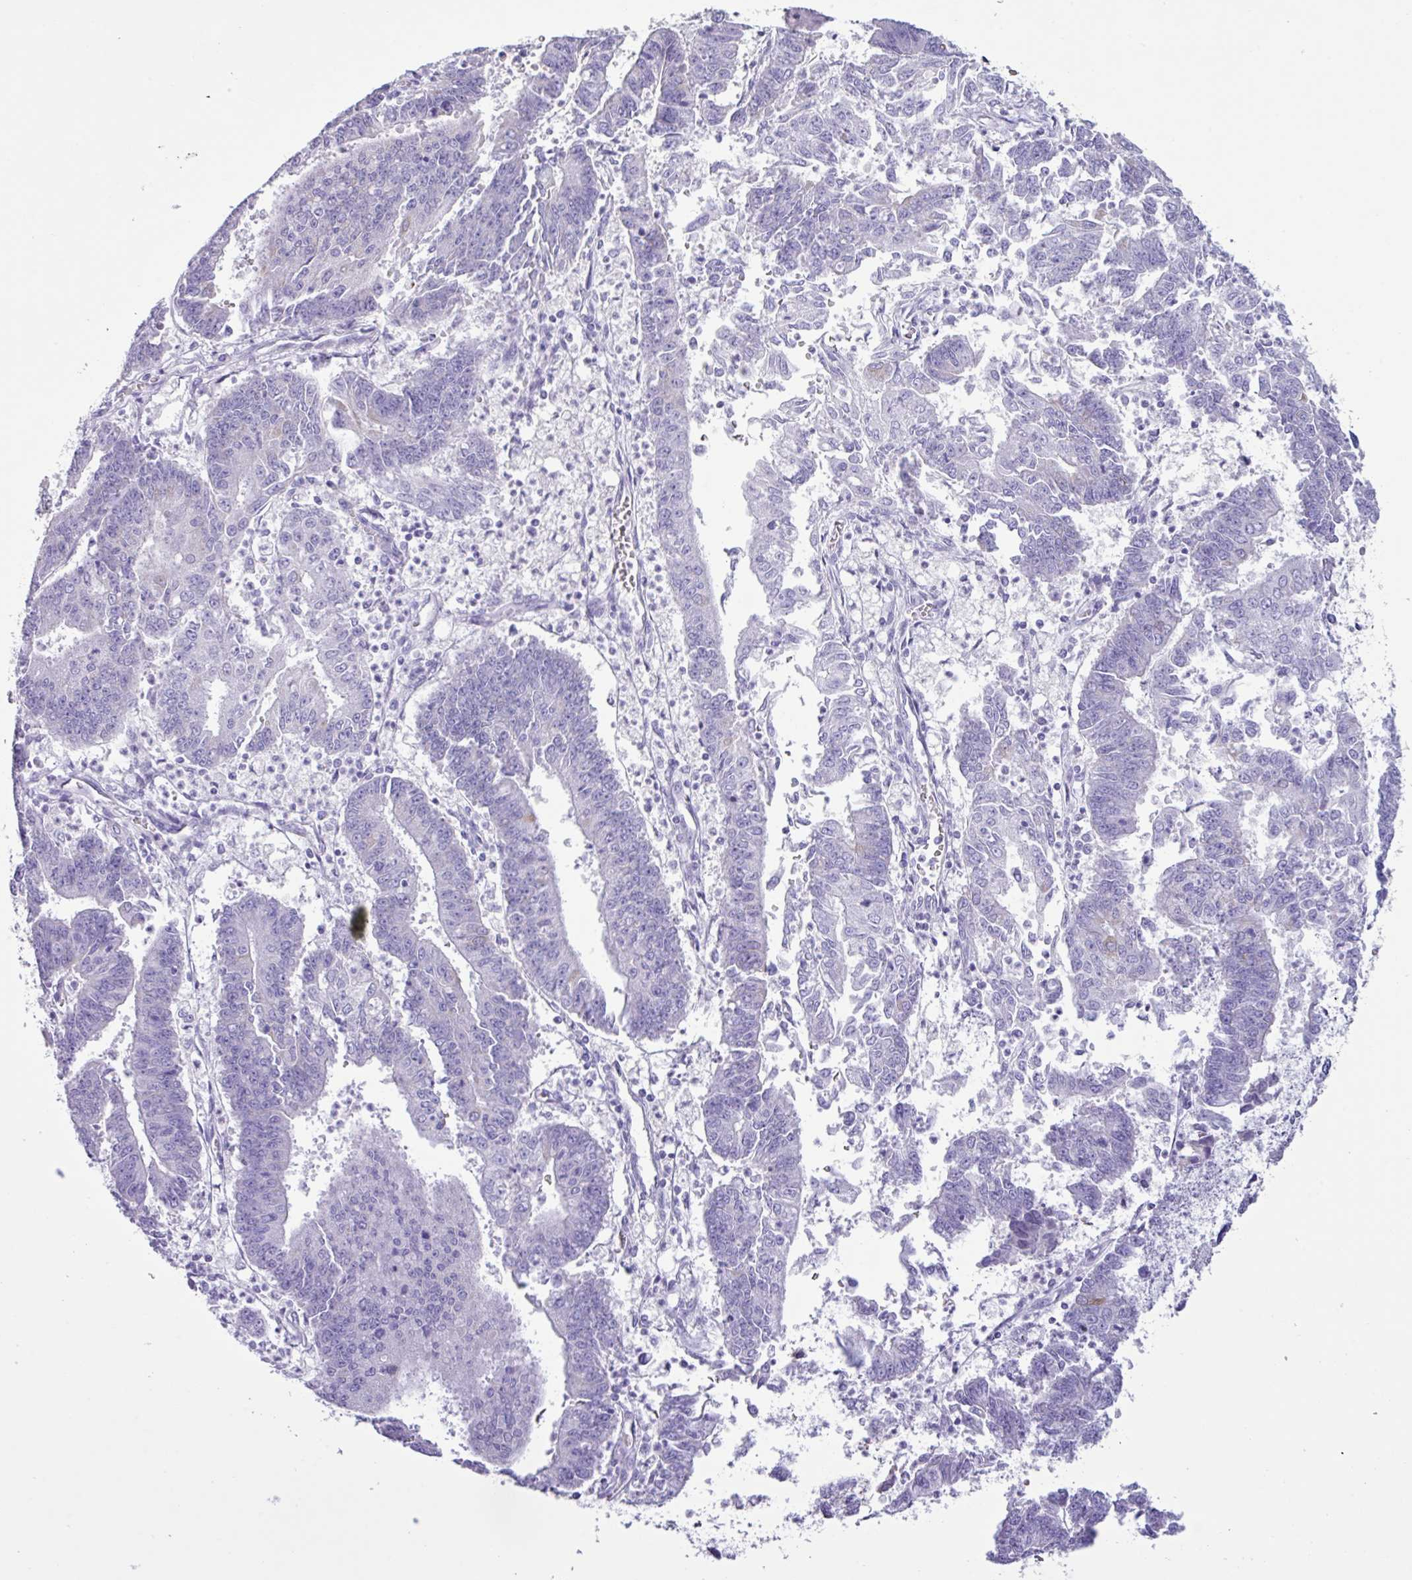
{"staining": {"intensity": "negative", "quantity": "none", "location": "none"}, "tissue": "endometrial cancer", "cell_type": "Tumor cells", "image_type": "cancer", "snomed": [{"axis": "morphology", "description": "Adenocarcinoma, NOS"}, {"axis": "topography", "description": "Endometrium"}], "caption": "There is no significant positivity in tumor cells of endometrial cancer.", "gene": "AGO3", "patient": {"sex": "female", "age": 73}}